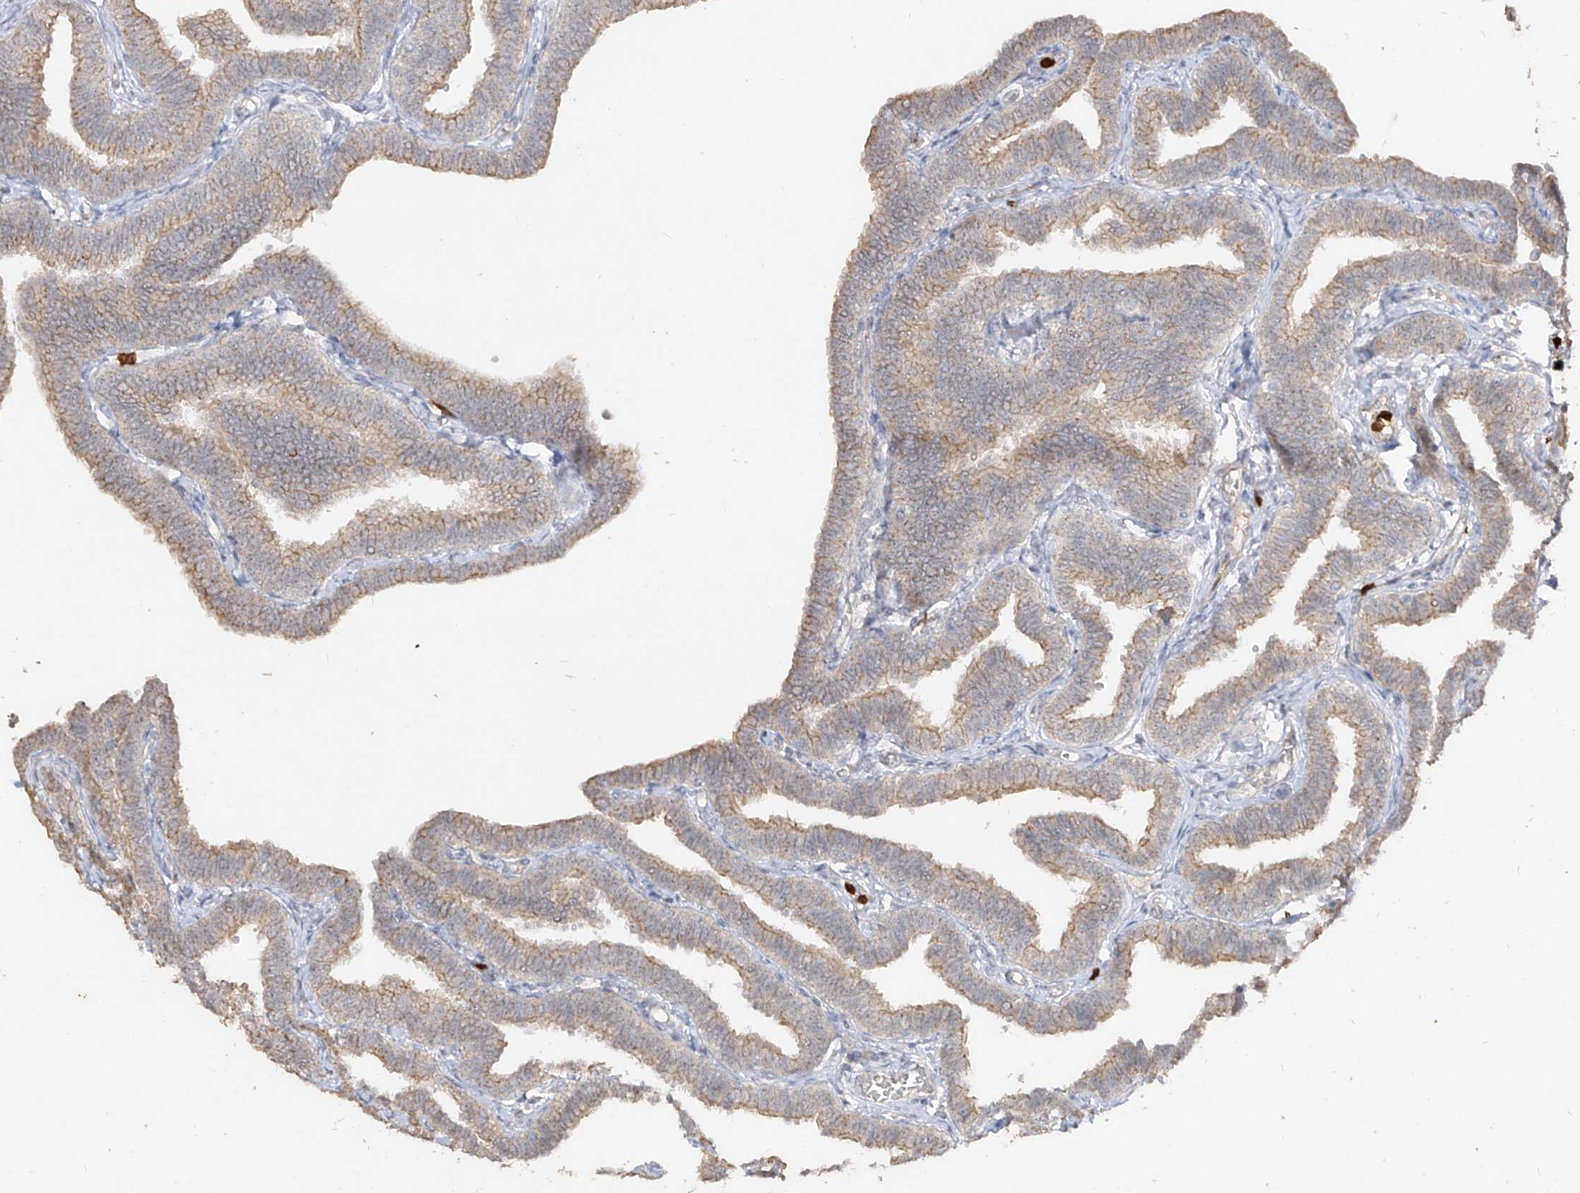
{"staining": {"intensity": "weak", "quantity": ">75%", "location": "cytoplasmic/membranous"}, "tissue": "fallopian tube", "cell_type": "Glandular cells", "image_type": "normal", "snomed": [{"axis": "morphology", "description": "Normal tissue, NOS"}, {"axis": "topography", "description": "Fallopian tube"}, {"axis": "topography", "description": "Ovary"}], "caption": "A high-resolution image shows immunohistochemistry (IHC) staining of unremarkable fallopian tube, which reveals weak cytoplasmic/membranous positivity in about >75% of glandular cells. (IHC, brightfield microscopy, high magnification).", "gene": "ZNF227", "patient": {"sex": "female", "age": 23}}